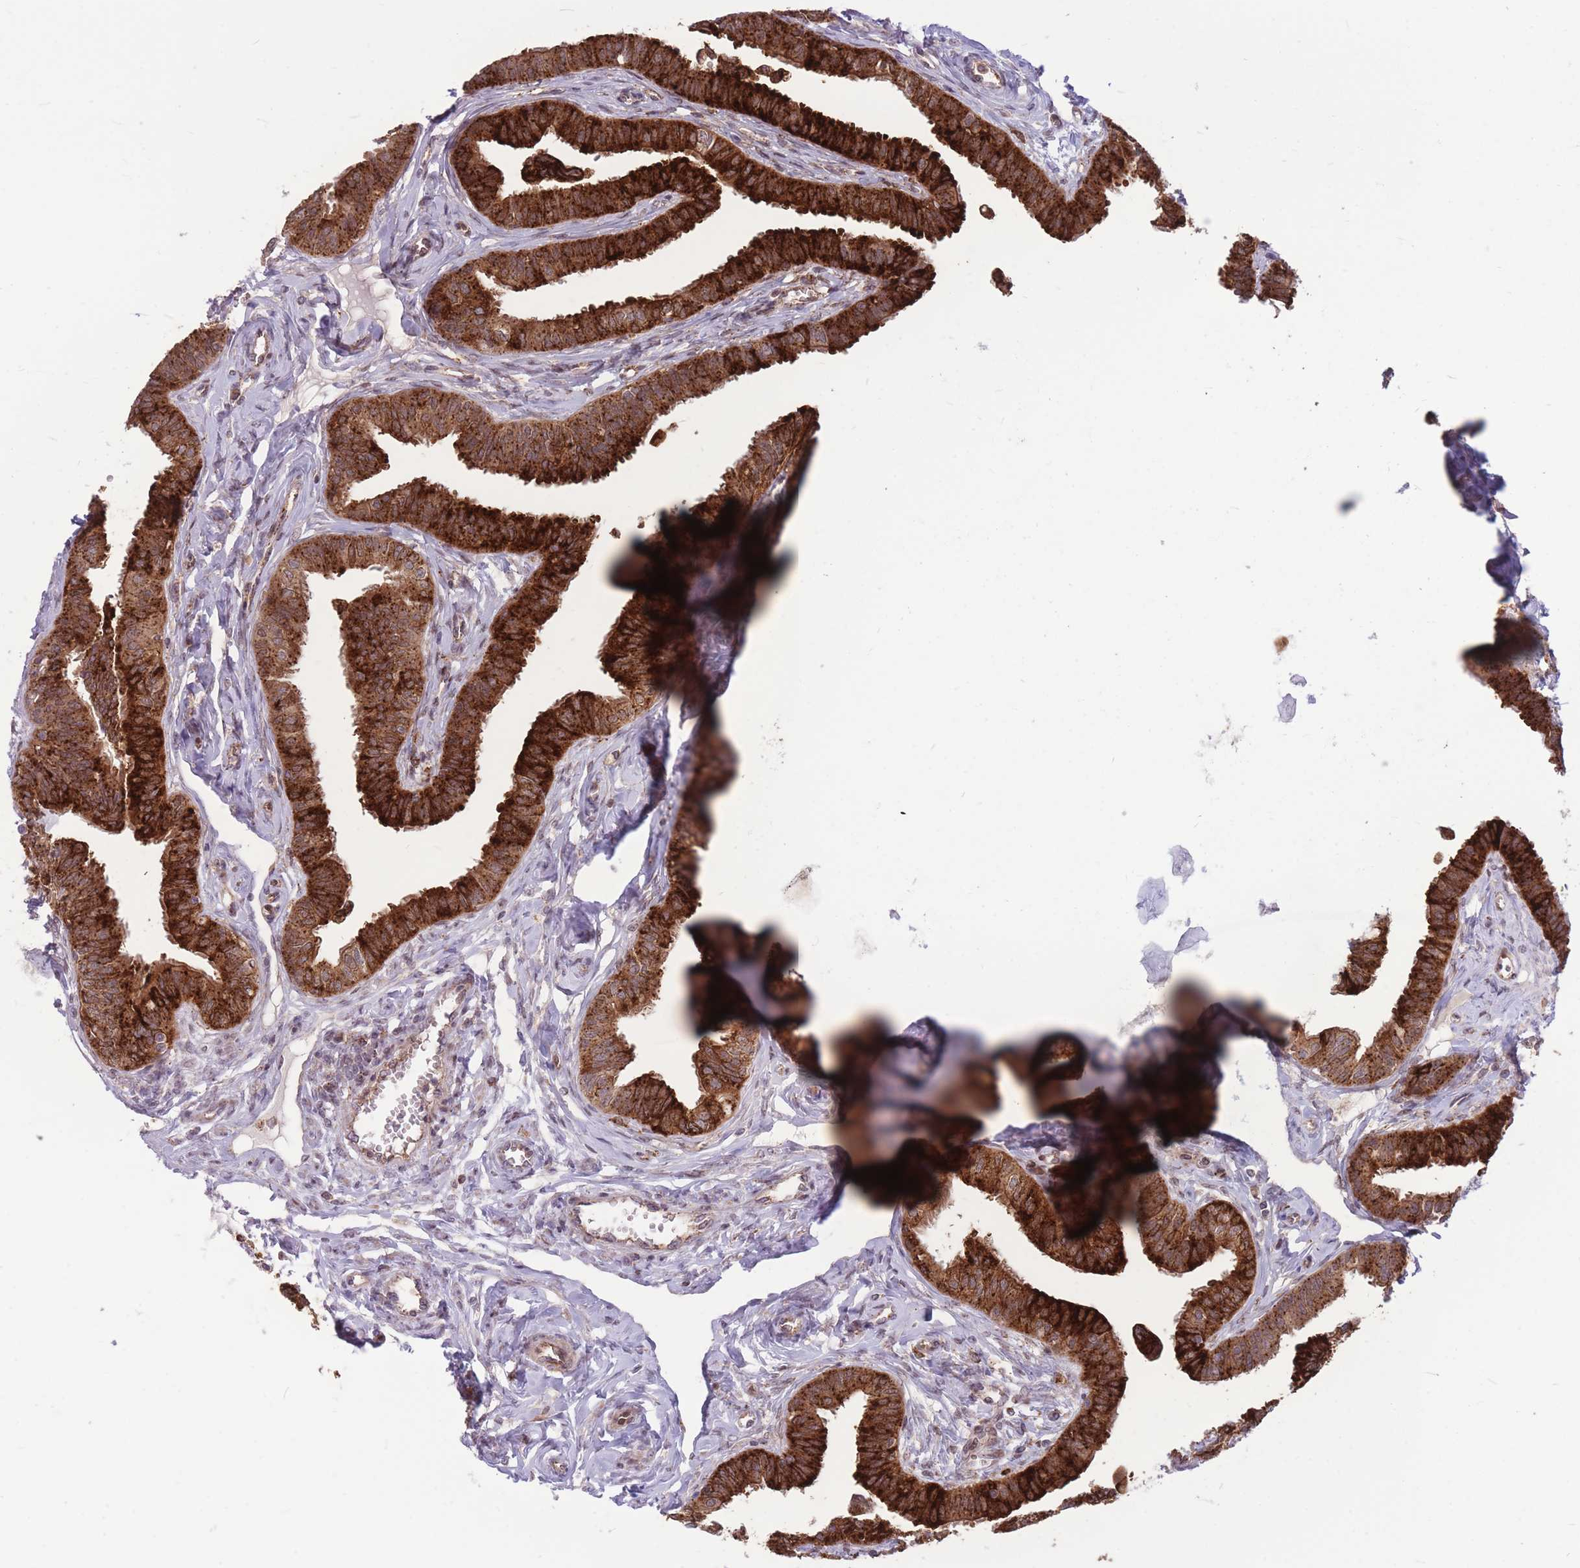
{"staining": {"intensity": "strong", "quantity": "25%-75%", "location": "cytoplasmic/membranous"}, "tissue": "fallopian tube", "cell_type": "Glandular cells", "image_type": "normal", "snomed": [{"axis": "morphology", "description": "Normal tissue, NOS"}, {"axis": "morphology", "description": "Carcinoma, NOS"}, {"axis": "topography", "description": "Fallopian tube"}, {"axis": "topography", "description": "Ovary"}], "caption": "This is a histology image of immunohistochemistry staining of benign fallopian tube, which shows strong positivity in the cytoplasmic/membranous of glandular cells.", "gene": "TCF20", "patient": {"sex": "female", "age": 59}}